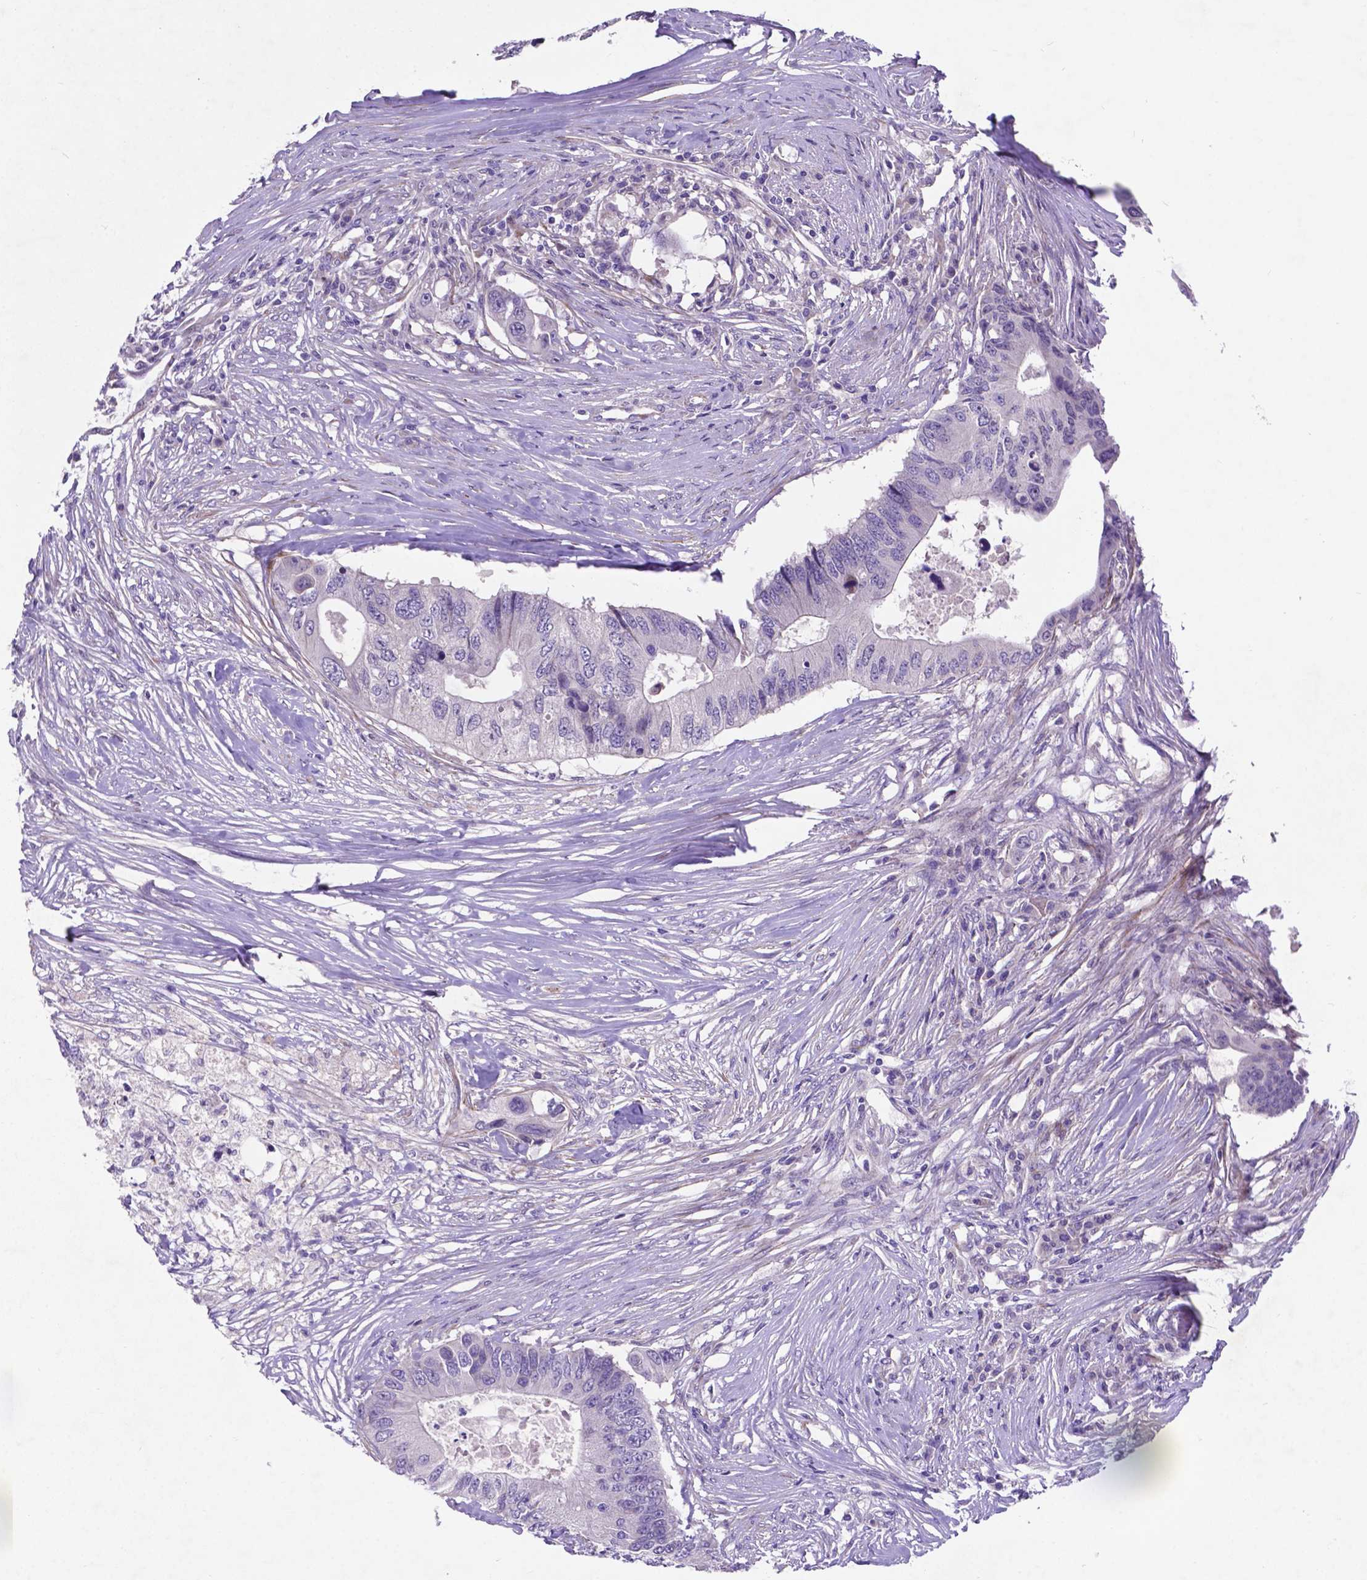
{"staining": {"intensity": "negative", "quantity": "none", "location": "none"}, "tissue": "colorectal cancer", "cell_type": "Tumor cells", "image_type": "cancer", "snomed": [{"axis": "morphology", "description": "Adenocarcinoma, NOS"}, {"axis": "topography", "description": "Colon"}], "caption": "The IHC micrograph has no significant expression in tumor cells of colorectal cancer tissue.", "gene": "PFKFB4", "patient": {"sex": "male", "age": 71}}